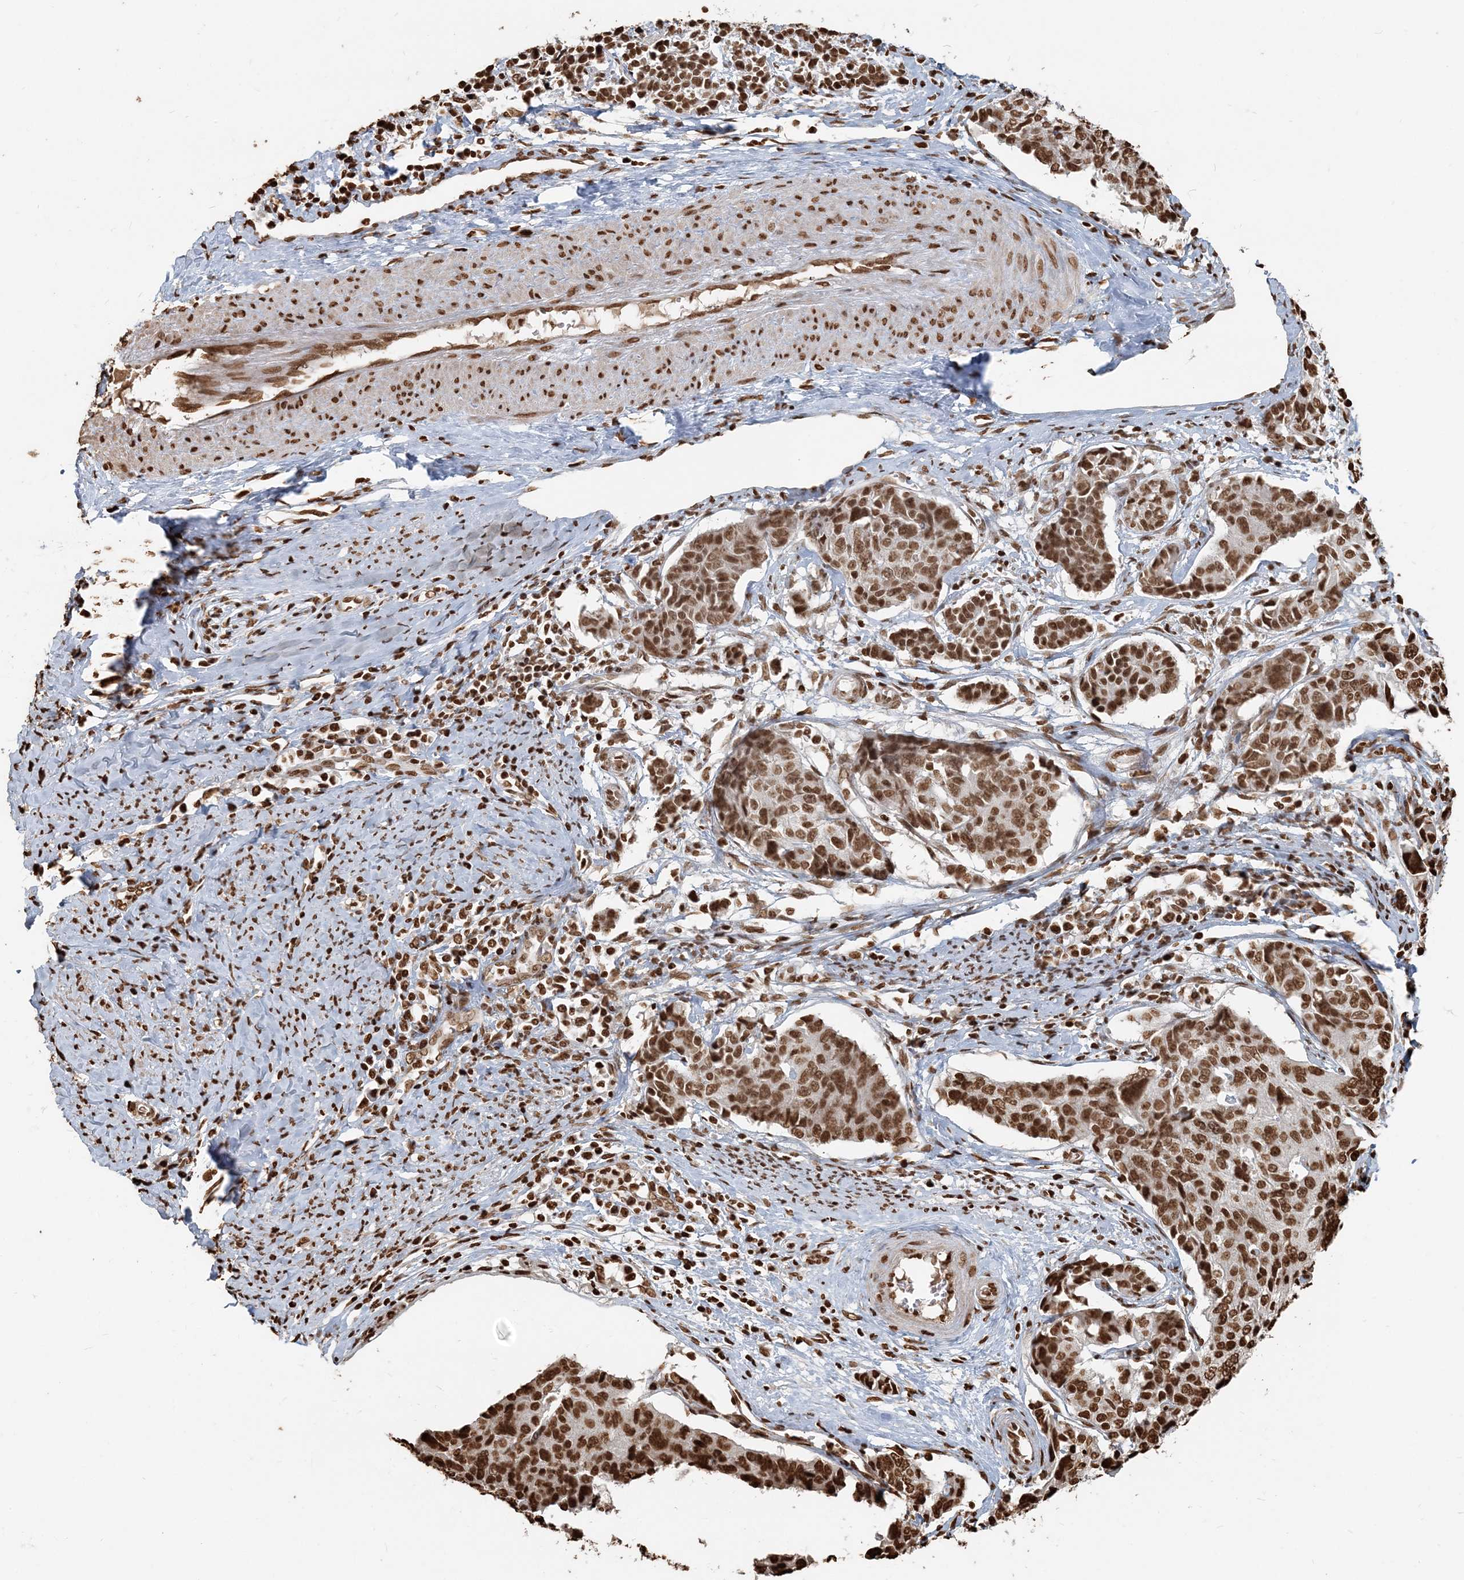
{"staining": {"intensity": "moderate", "quantity": ">75%", "location": "nuclear"}, "tissue": "cervical cancer", "cell_type": "Tumor cells", "image_type": "cancer", "snomed": [{"axis": "morphology", "description": "Normal tissue, NOS"}, {"axis": "morphology", "description": "Squamous cell carcinoma, NOS"}, {"axis": "topography", "description": "Cervix"}], "caption": "IHC histopathology image of neoplastic tissue: squamous cell carcinoma (cervical) stained using immunohistochemistry displays medium levels of moderate protein expression localized specifically in the nuclear of tumor cells, appearing as a nuclear brown color.", "gene": "H3-3B", "patient": {"sex": "female", "age": 35}}